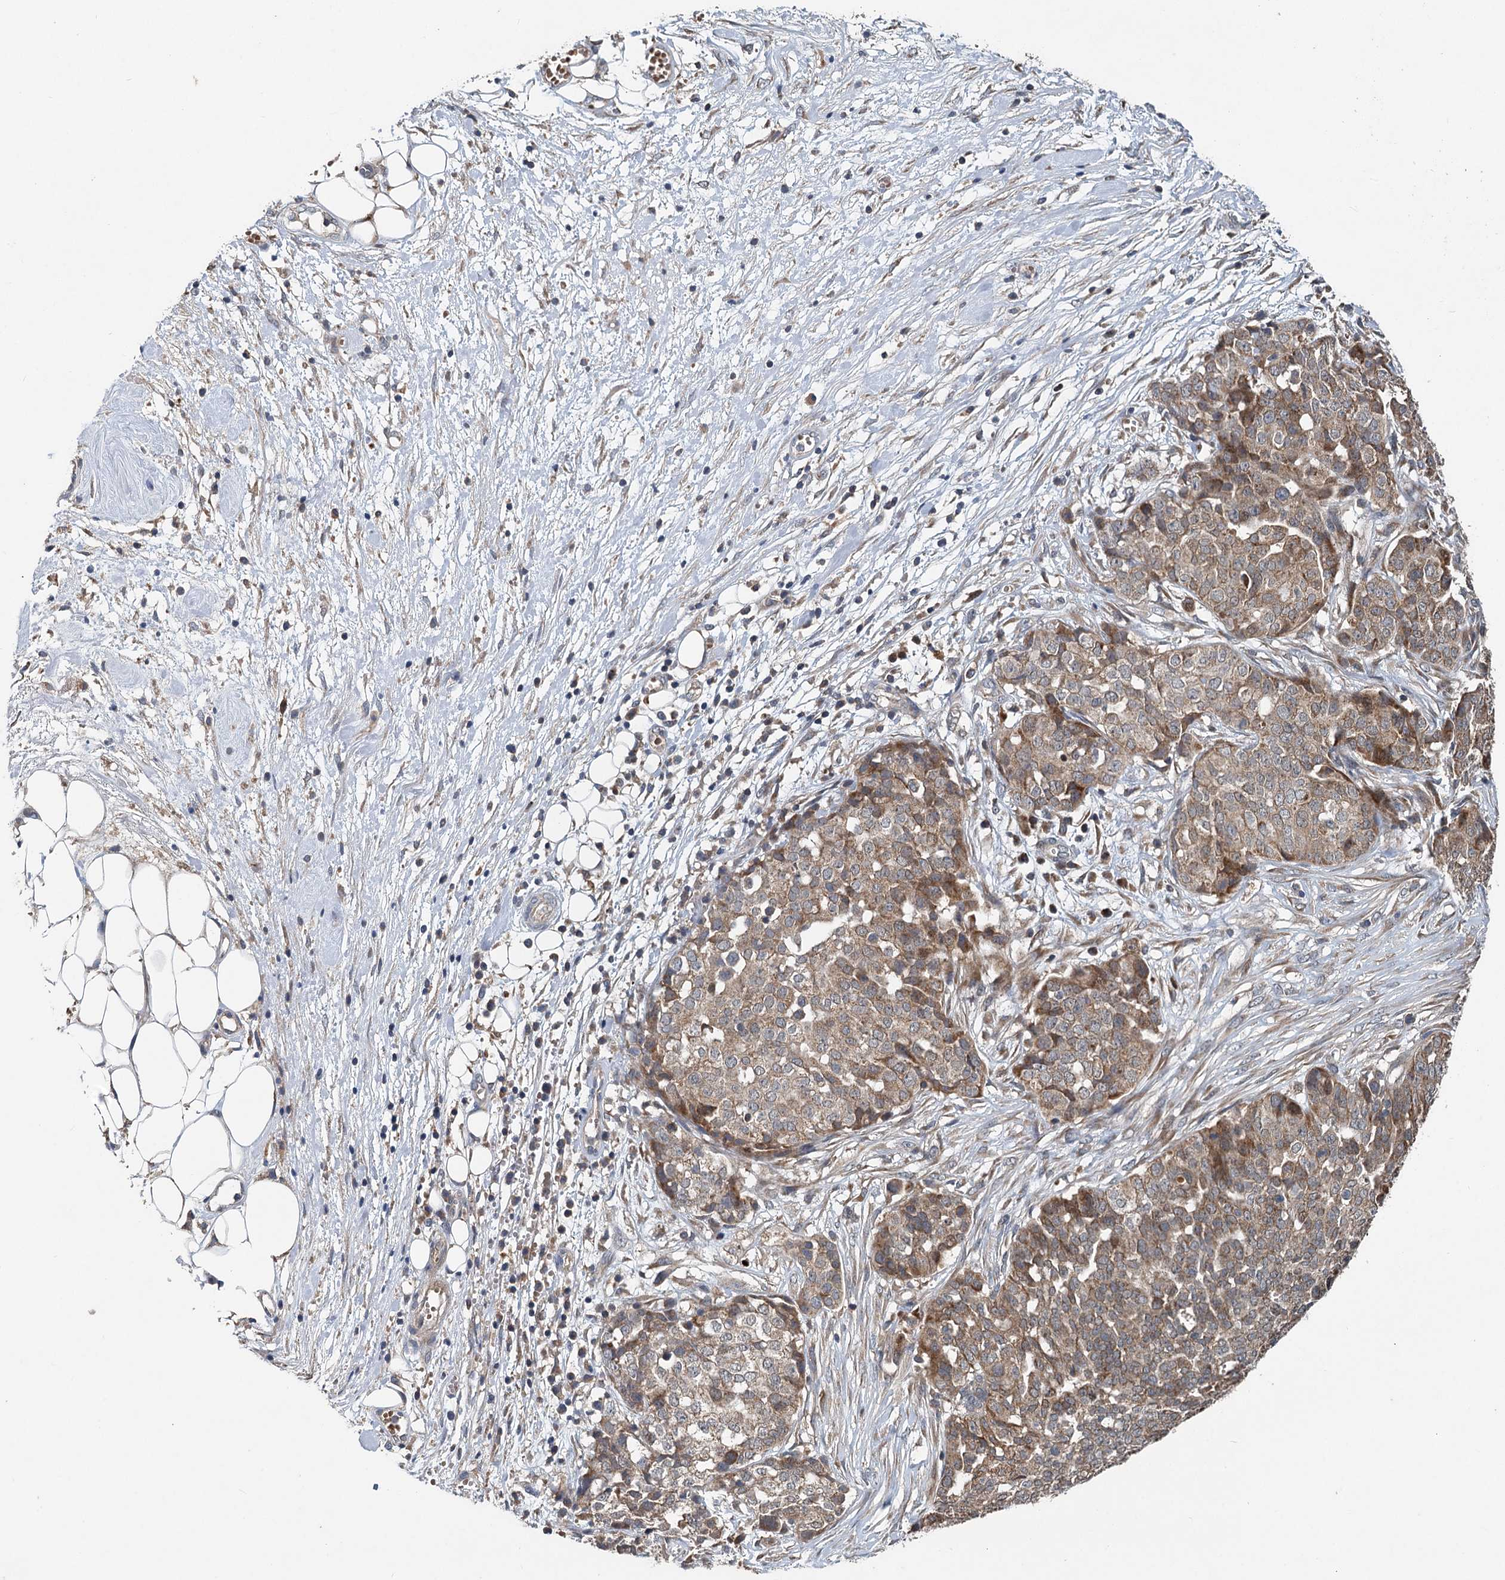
{"staining": {"intensity": "moderate", "quantity": ">75%", "location": "cytoplasmic/membranous"}, "tissue": "ovarian cancer", "cell_type": "Tumor cells", "image_type": "cancer", "snomed": [{"axis": "morphology", "description": "Cystadenocarcinoma, serous, NOS"}, {"axis": "topography", "description": "Soft tissue"}, {"axis": "topography", "description": "Ovary"}], "caption": "A high-resolution image shows IHC staining of ovarian serous cystadenocarcinoma, which exhibits moderate cytoplasmic/membranous staining in about >75% of tumor cells.", "gene": "OTUB1", "patient": {"sex": "female", "age": 57}}